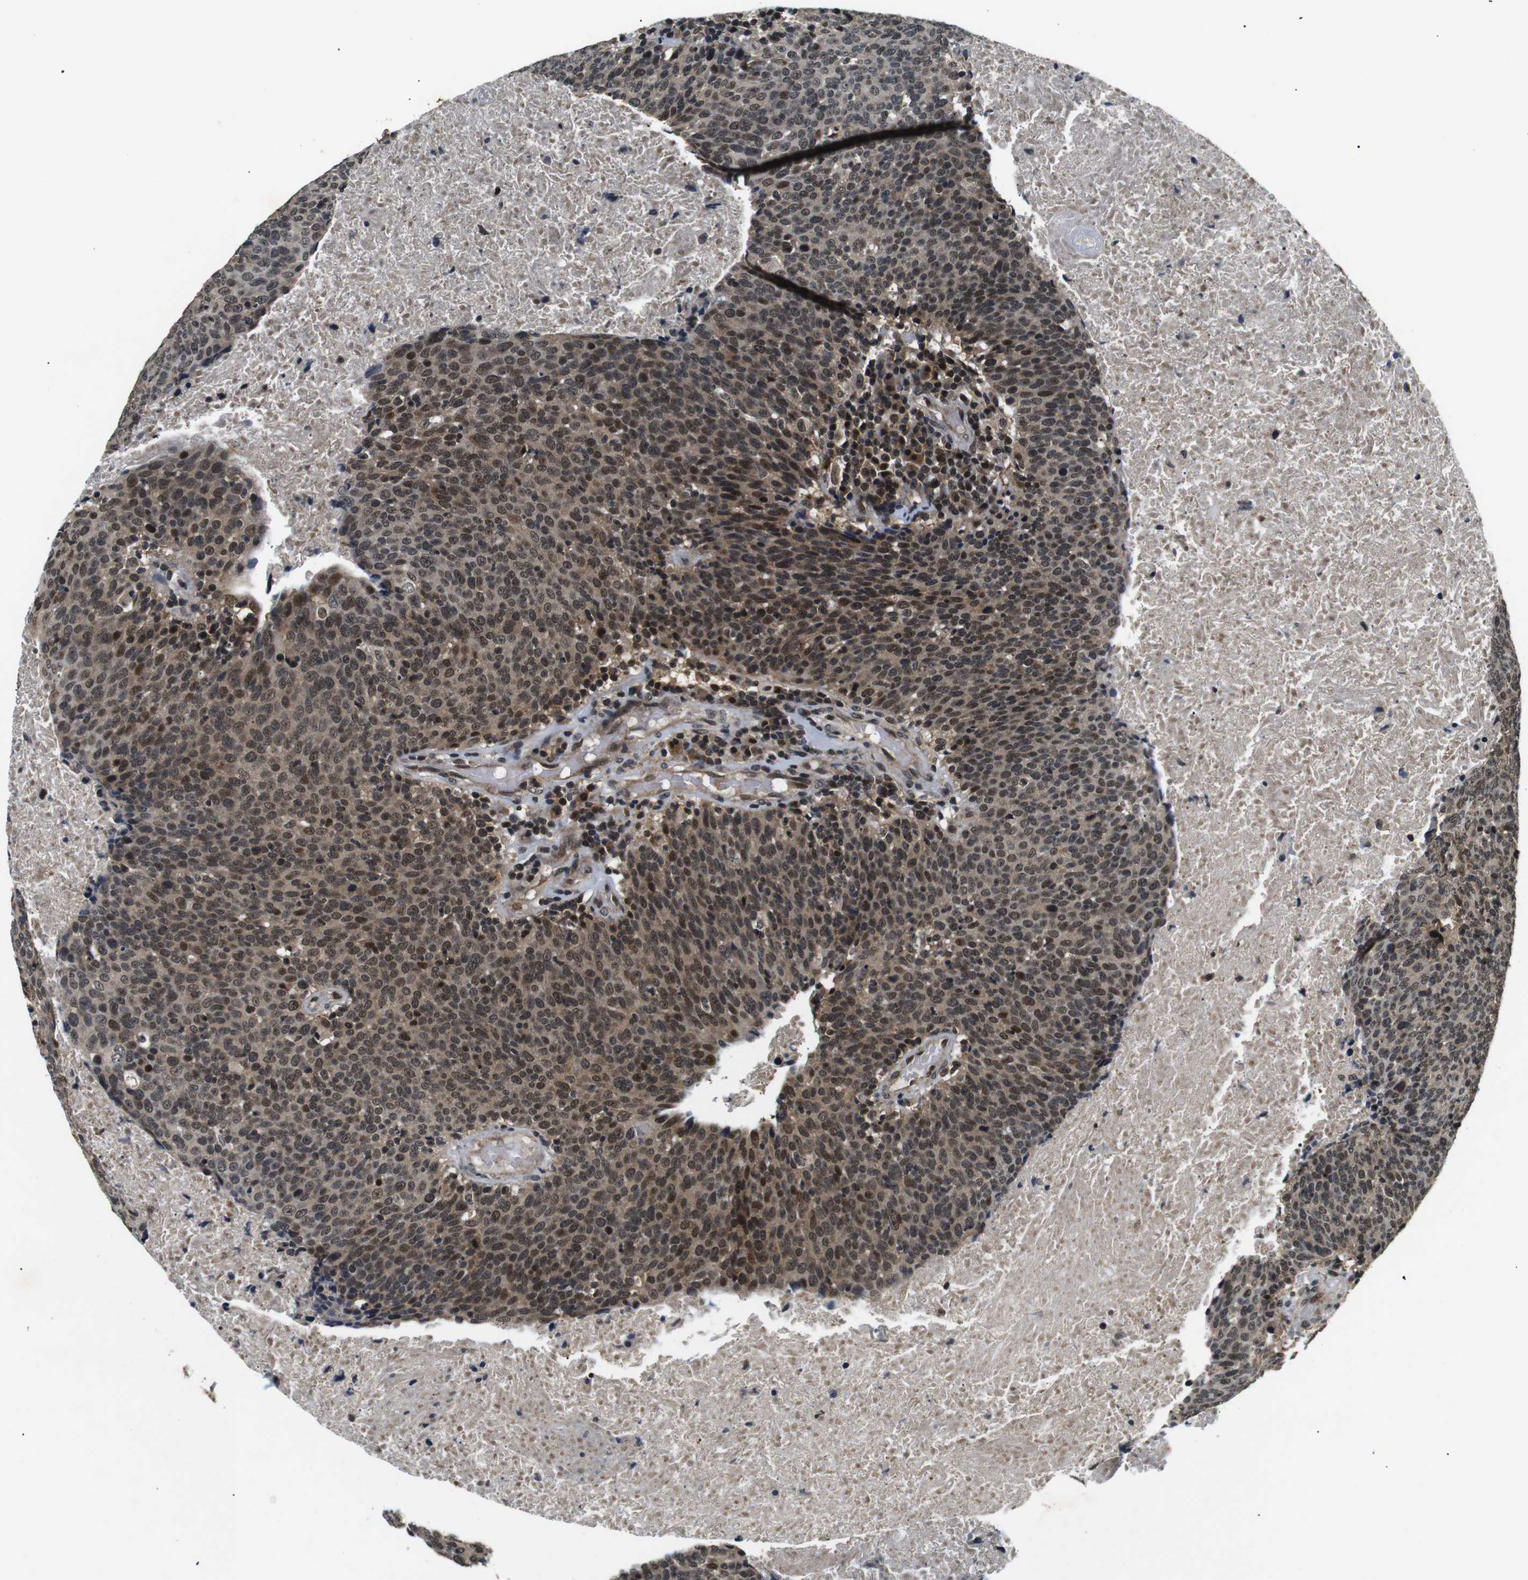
{"staining": {"intensity": "strong", "quantity": ">75%", "location": "cytoplasmic/membranous,nuclear"}, "tissue": "head and neck cancer", "cell_type": "Tumor cells", "image_type": "cancer", "snomed": [{"axis": "morphology", "description": "Squamous cell carcinoma, NOS"}, {"axis": "morphology", "description": "Squamous cell carcinoma, metastatic, NOS"}, {"axis": "topography", "description": "Lymph node"}, {"axis": "topography", "description": "Head-Neck"}], "caption": "High-magnification brightfield microscopy of head and neck squamous cell carcinoma stained with DAB (3,3'-diaminobenzidine) (brown) and counterstained with hematoxylin (blue). tumor cells exhibit strong cytoplasmic/membranous and nuclear positivity is identified in about>75% of cells.", "gene": "SKP1", "patient": {"sex": "male", "age": 62}}